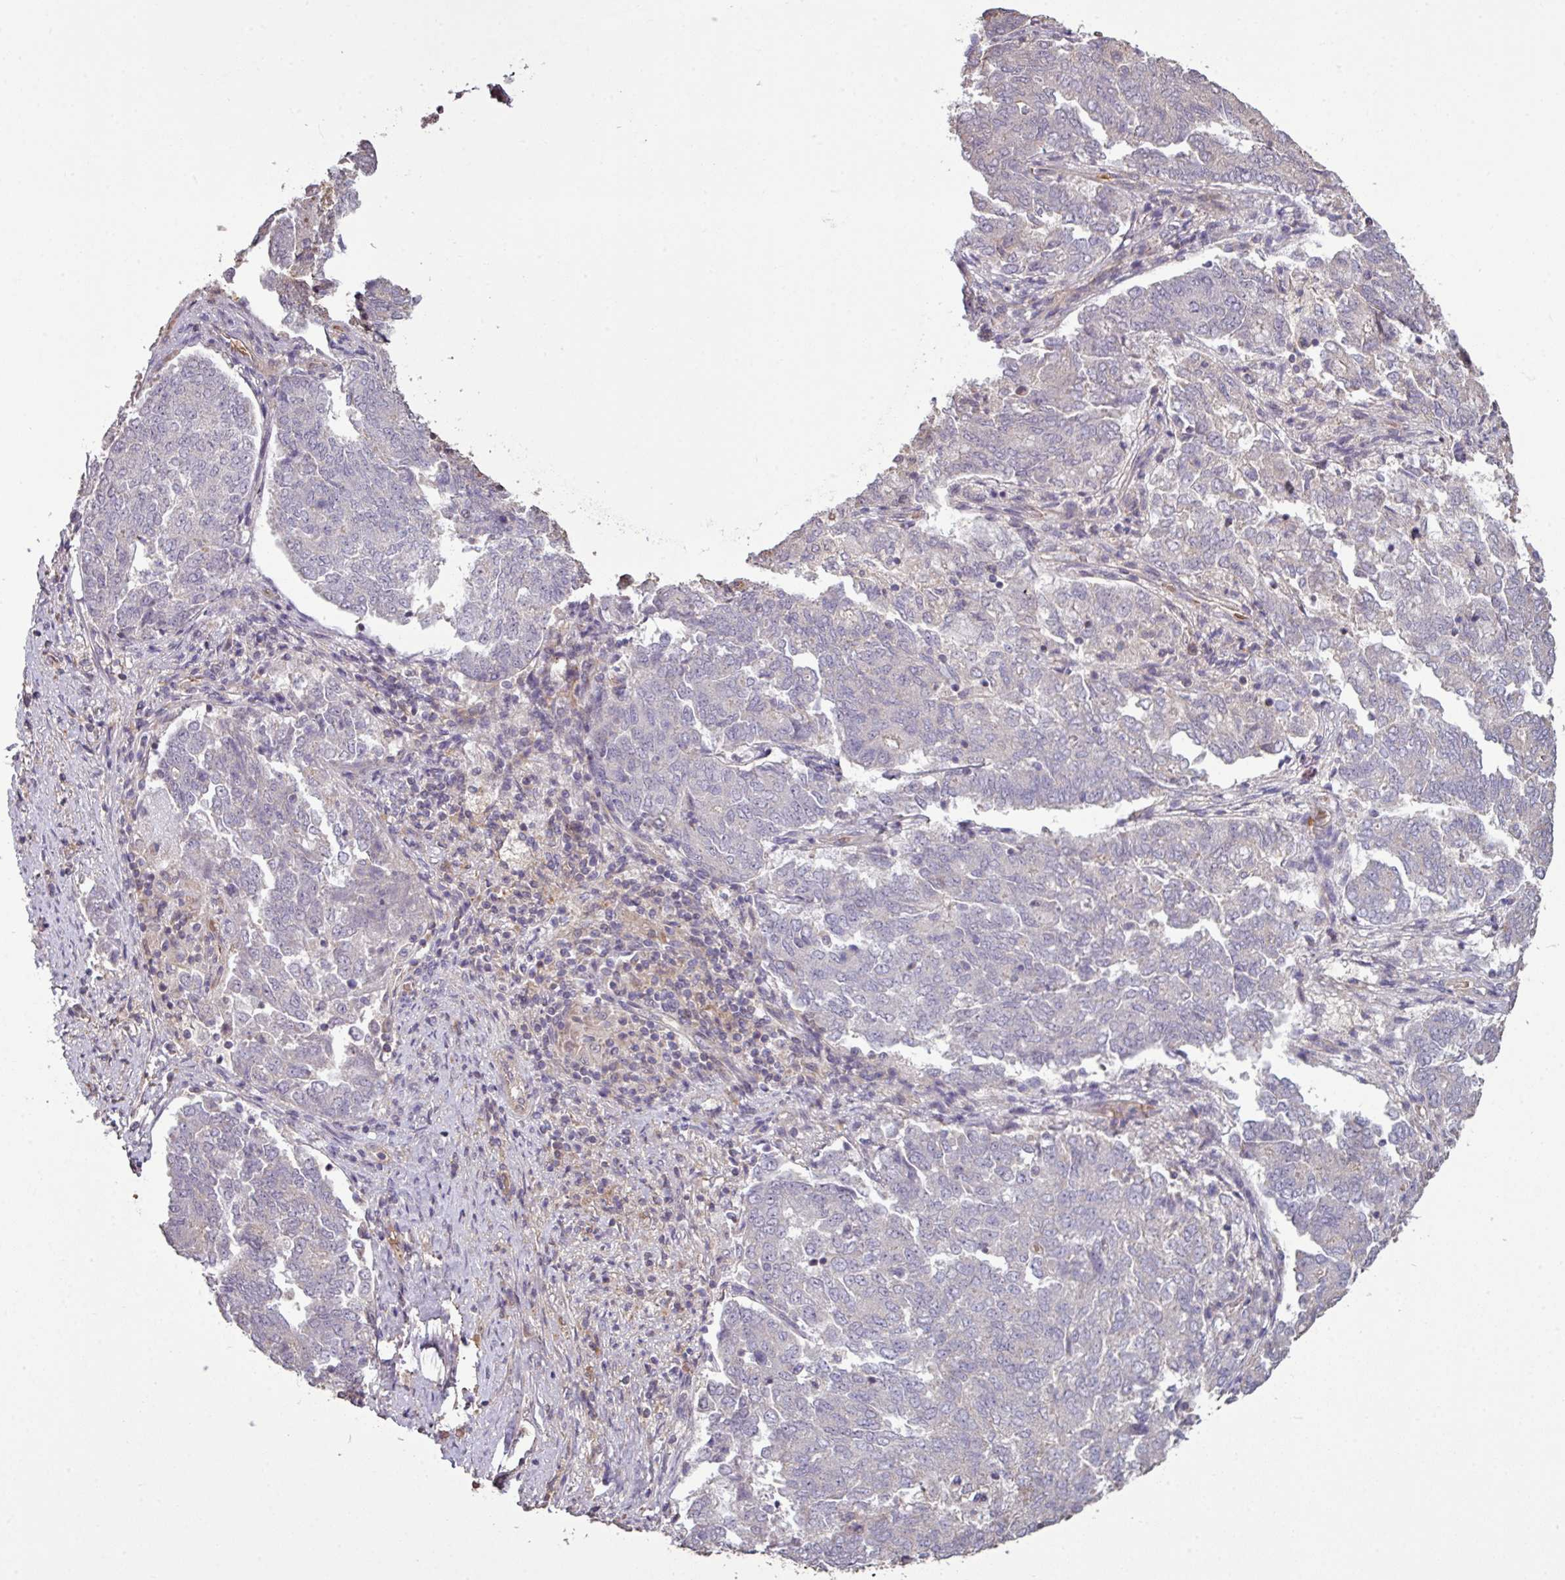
{"staining": {"intensity": "negative", "quantity": "none", "location": "none"}, "tissue": "endometrial cancer", "cell_type": "Tumor cells", "image_type": "cancer", "snomed": [{"axis": "morphology", "description": "Adenocarcinoma, NOS"}, {"axis": "topography", "description": "Endometrium"}], "caption": "Tumor cells are negative for brown protein staining in endometrial adenocarcinoma.", "gene": "NHSL2", "patient": {"sex": "female", "age": 80}}